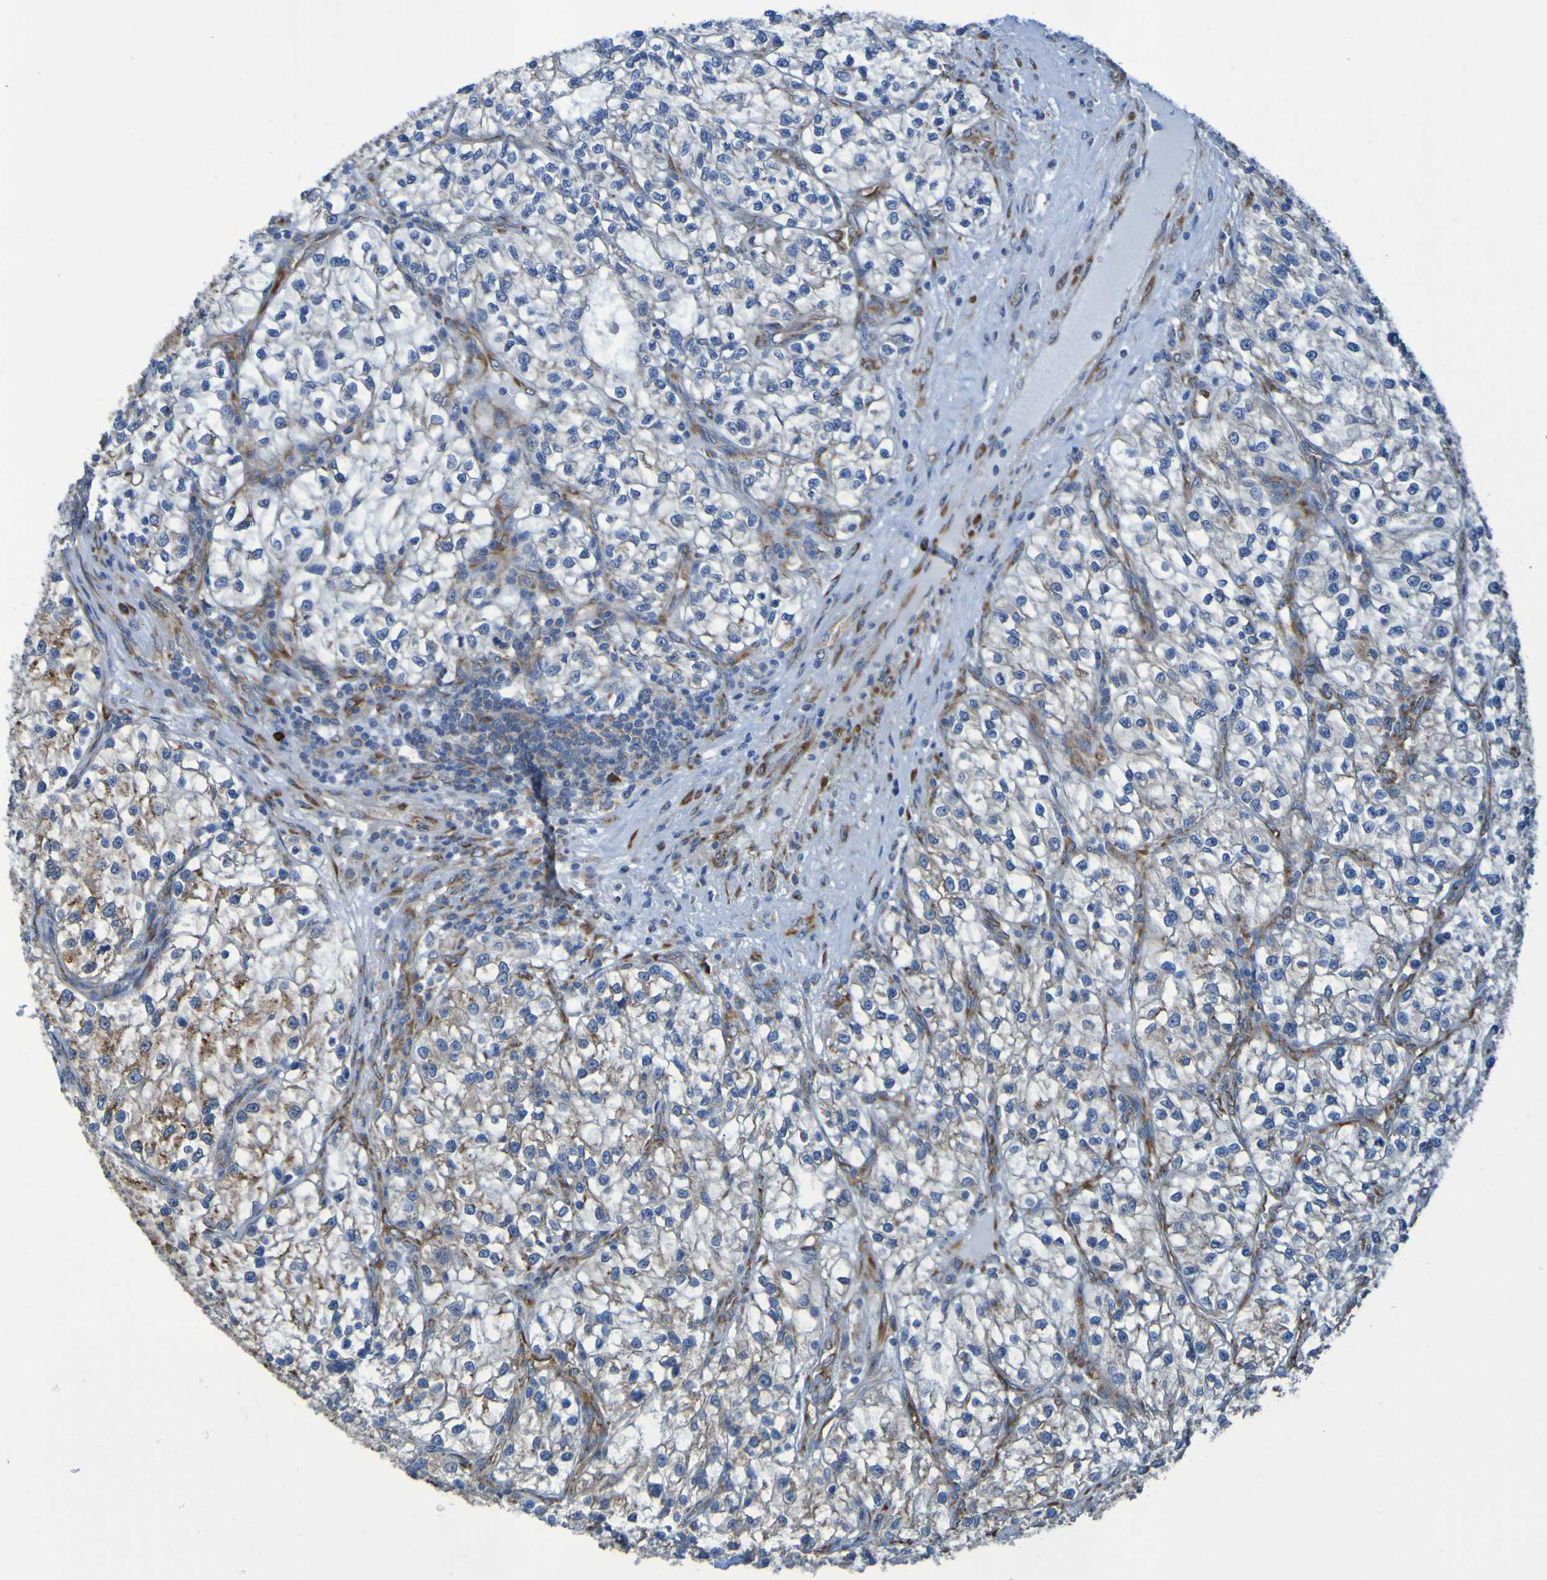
{"staining": {"intensity": "moderate", "quantity": "<25%", "location": "cytoplasmic/membranous"}, "tissue": "renal cancer", "cell_type": "Tumor cells", "image_type": "cancer", "snomed": [{"axis": "morphology", "description": "Adenocarcinoma, NOS"}, {"axis": "topography", "description": "Kidney"}], "caption": "Immunohistochemical staining of human renal cancer (adenocarcinoma) reveals low levels of moderate cytoplasmic/membranous protein staining in about <25% of tumor cells.", "gene": "FKBP3", "patient": {"sex": "female", "age": 57}}